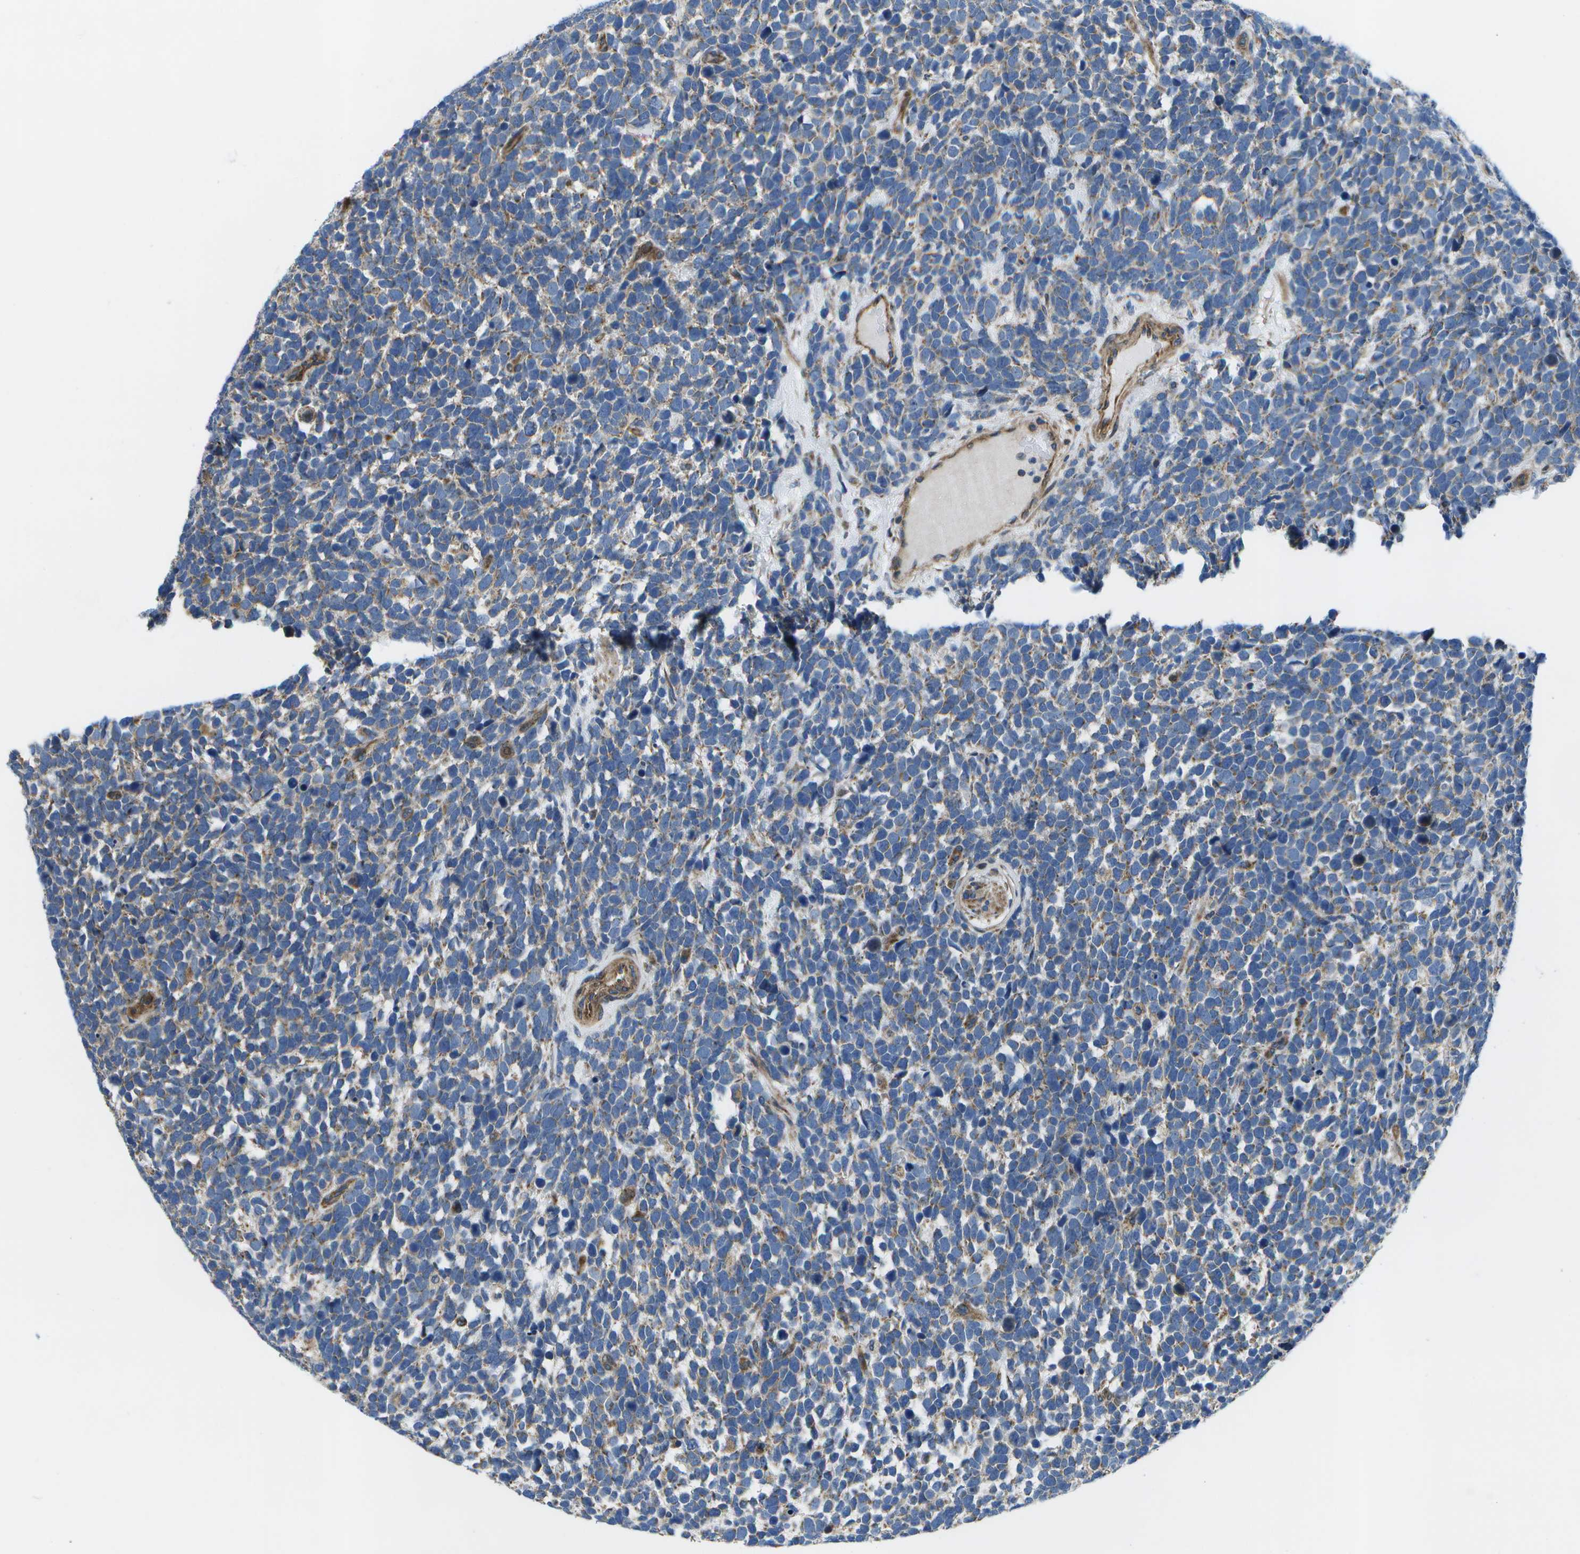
{"staining": {"intensity": "weak", "quantity": "25%-75%", "location": "cytoplasmic/membranous"}, "tissue": "urothelial cancer", "cell_type": "Tumor cells", "image_type": "cancer", "snomed": [{"axis": "morphology", "description": "Urothelial carcinoma, High grade"}, {"axis": "topography", "description": "Urinary bladder"}], "caption": "Urothelial cancer stained with a brown dye exhibits weak cytoplasmic/membranous positive positivity in about 25%-75% of tumor cells.", "gene": "MVK", "patient": {"sex": "female", "age": 82}}